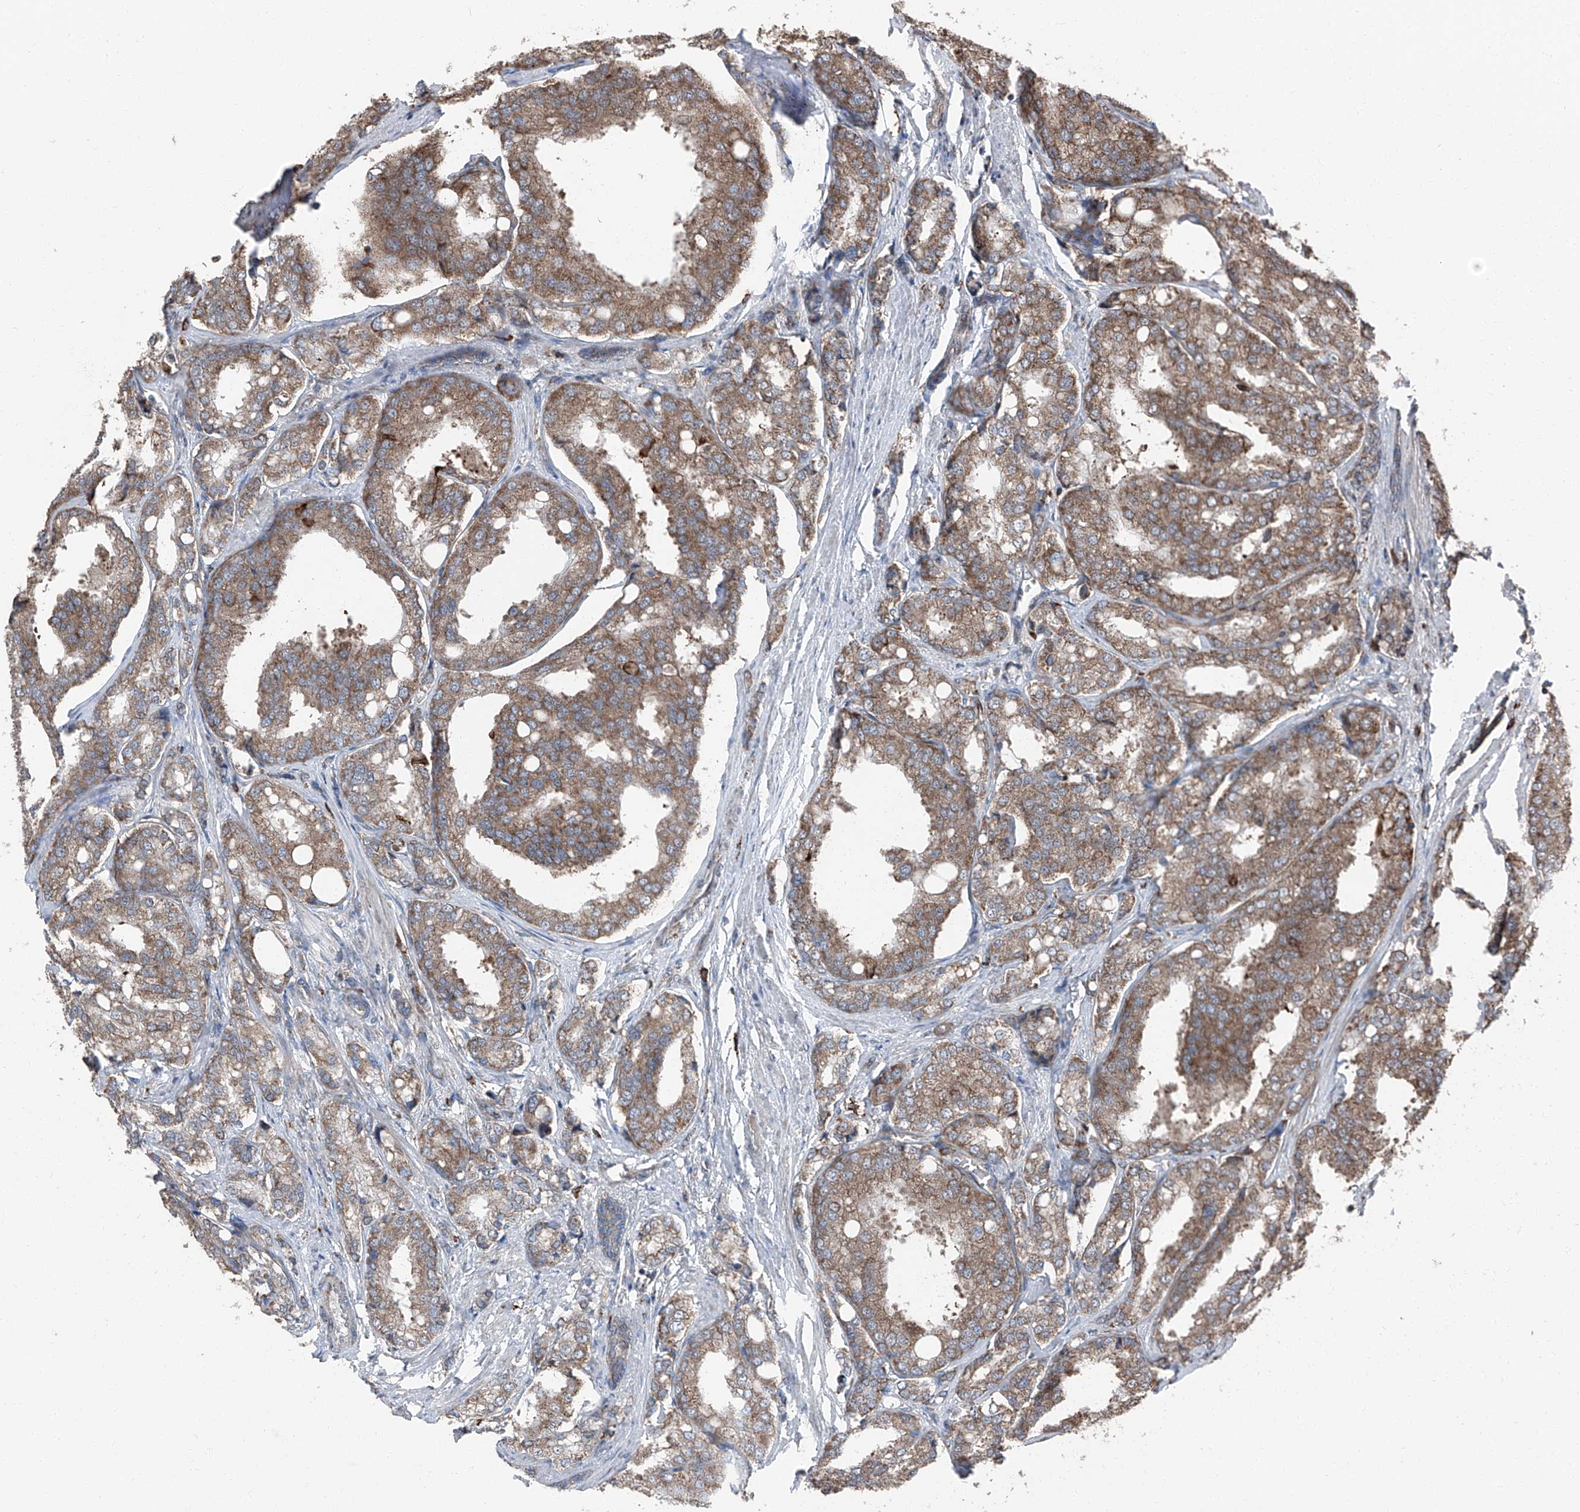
{"staining": {"intensity": "moderate", "quantity": ">75%", "location": "cytoplasmic/membranous"}, "tissue": "prostate cancer", "cell_type": "Tumor cells", "image_type": "cancer", "snomed": [{"axis": "morphology", "description": "Adenocarcinoma, High grade"}, {"axis": "topography", "description": "Prostate"}], "caption": "This photomicrograph reveals immunohistochemistry staining of human high-grade adenocarcinoma (prostate), with medium moderate cytoplasmic/membranous staining in approximately >75% of tumor cells.", "gene": "LIMK1", "patient": {"sex": "male", "age": 50}}